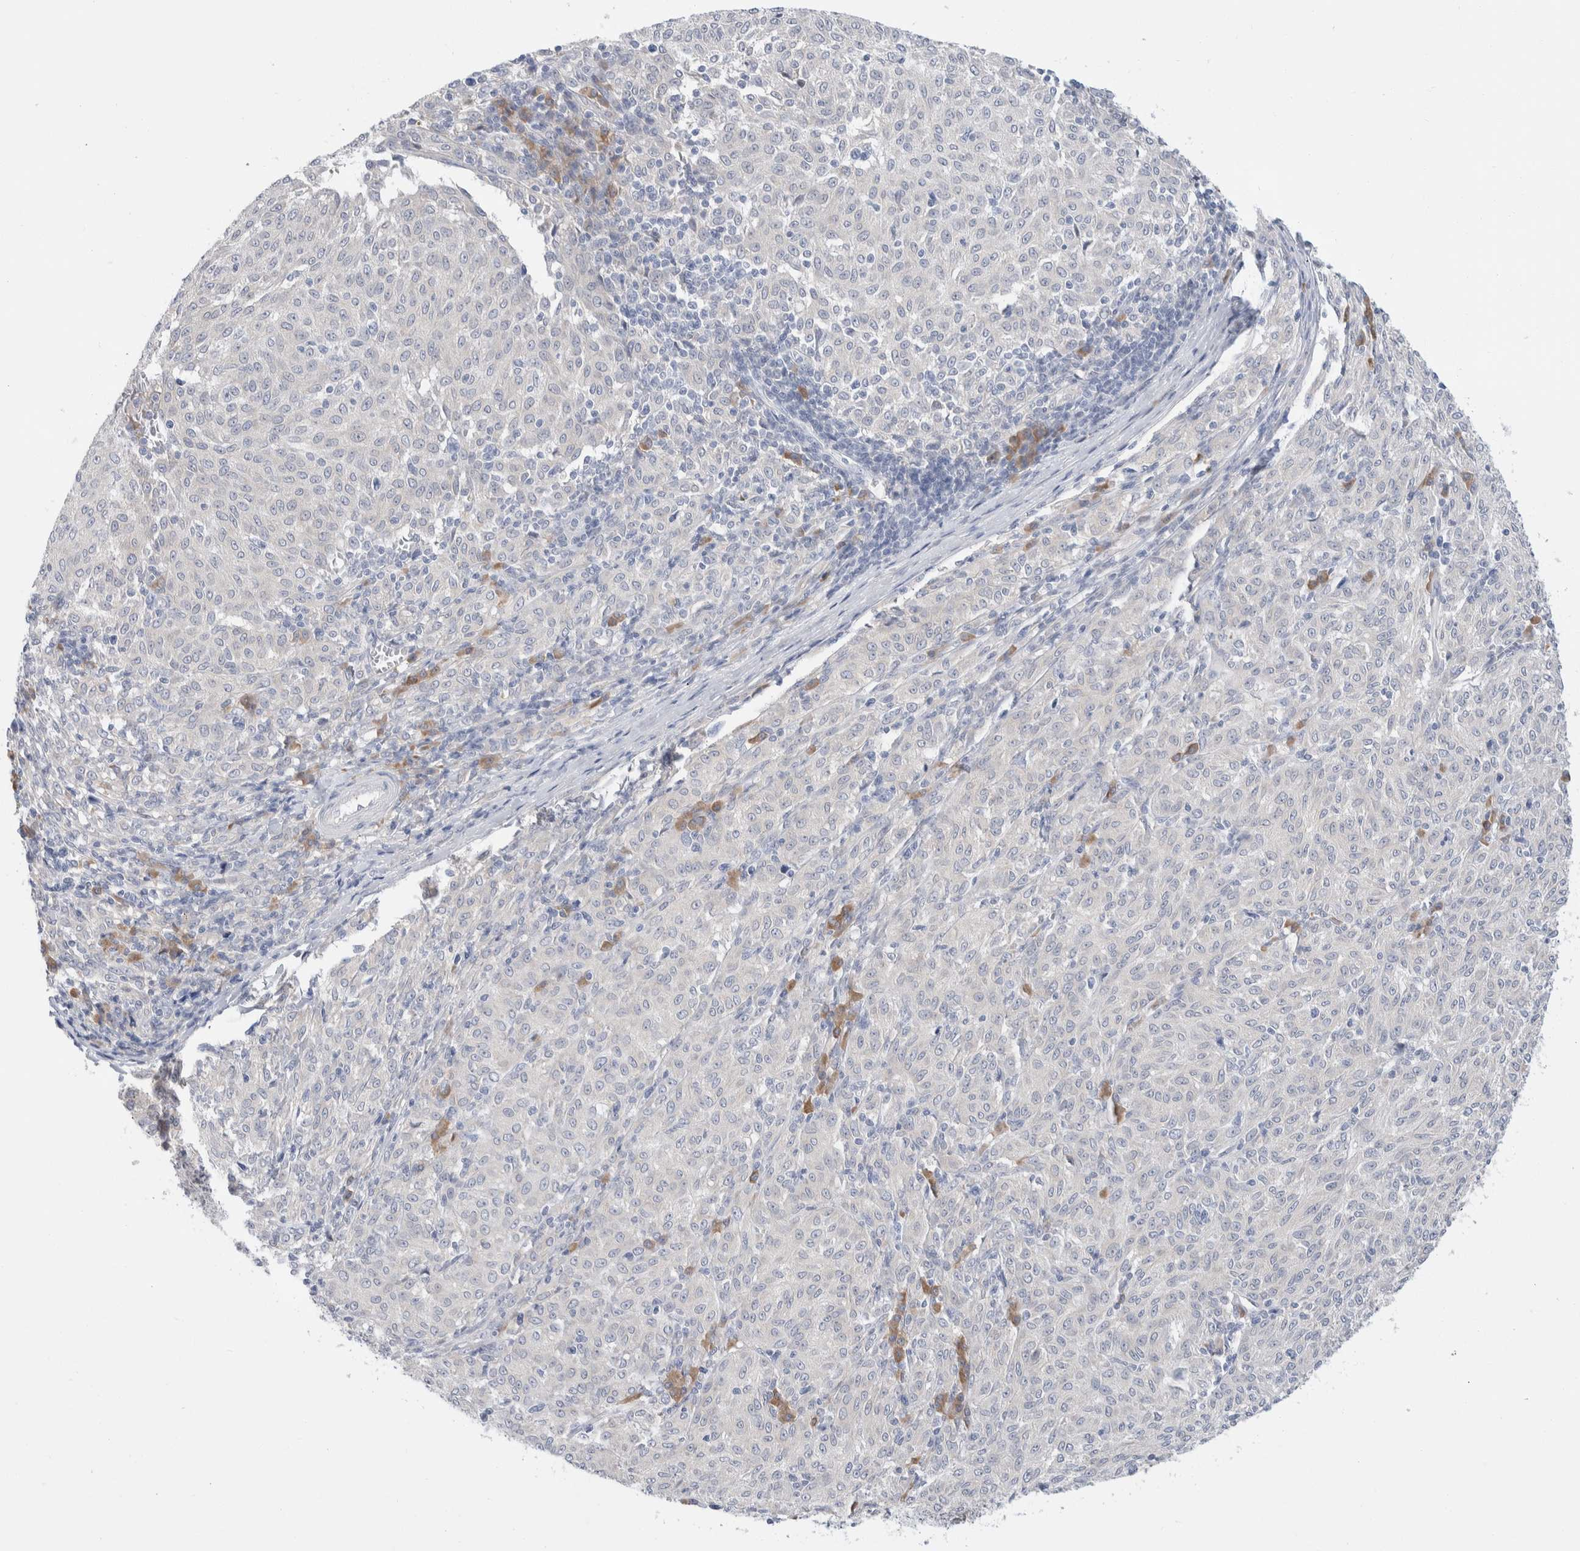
{"staining": {"intensity": "negative", "quantity": "none", "location": "none"}, "tissue": "melanoma", "cell_type": "Tumor cells", "image_type": "cancer", "snomed": [{"axis": "morphology", "description": "Malignant melanoma, NOS"}, {"axis": "topography", "description": "Skin"}], "caption": "Tumor cells show no significant protein positivity in malignant melanoma.", "gene": "RUSF1", "patient": {"sex": "female", "age": 72}}